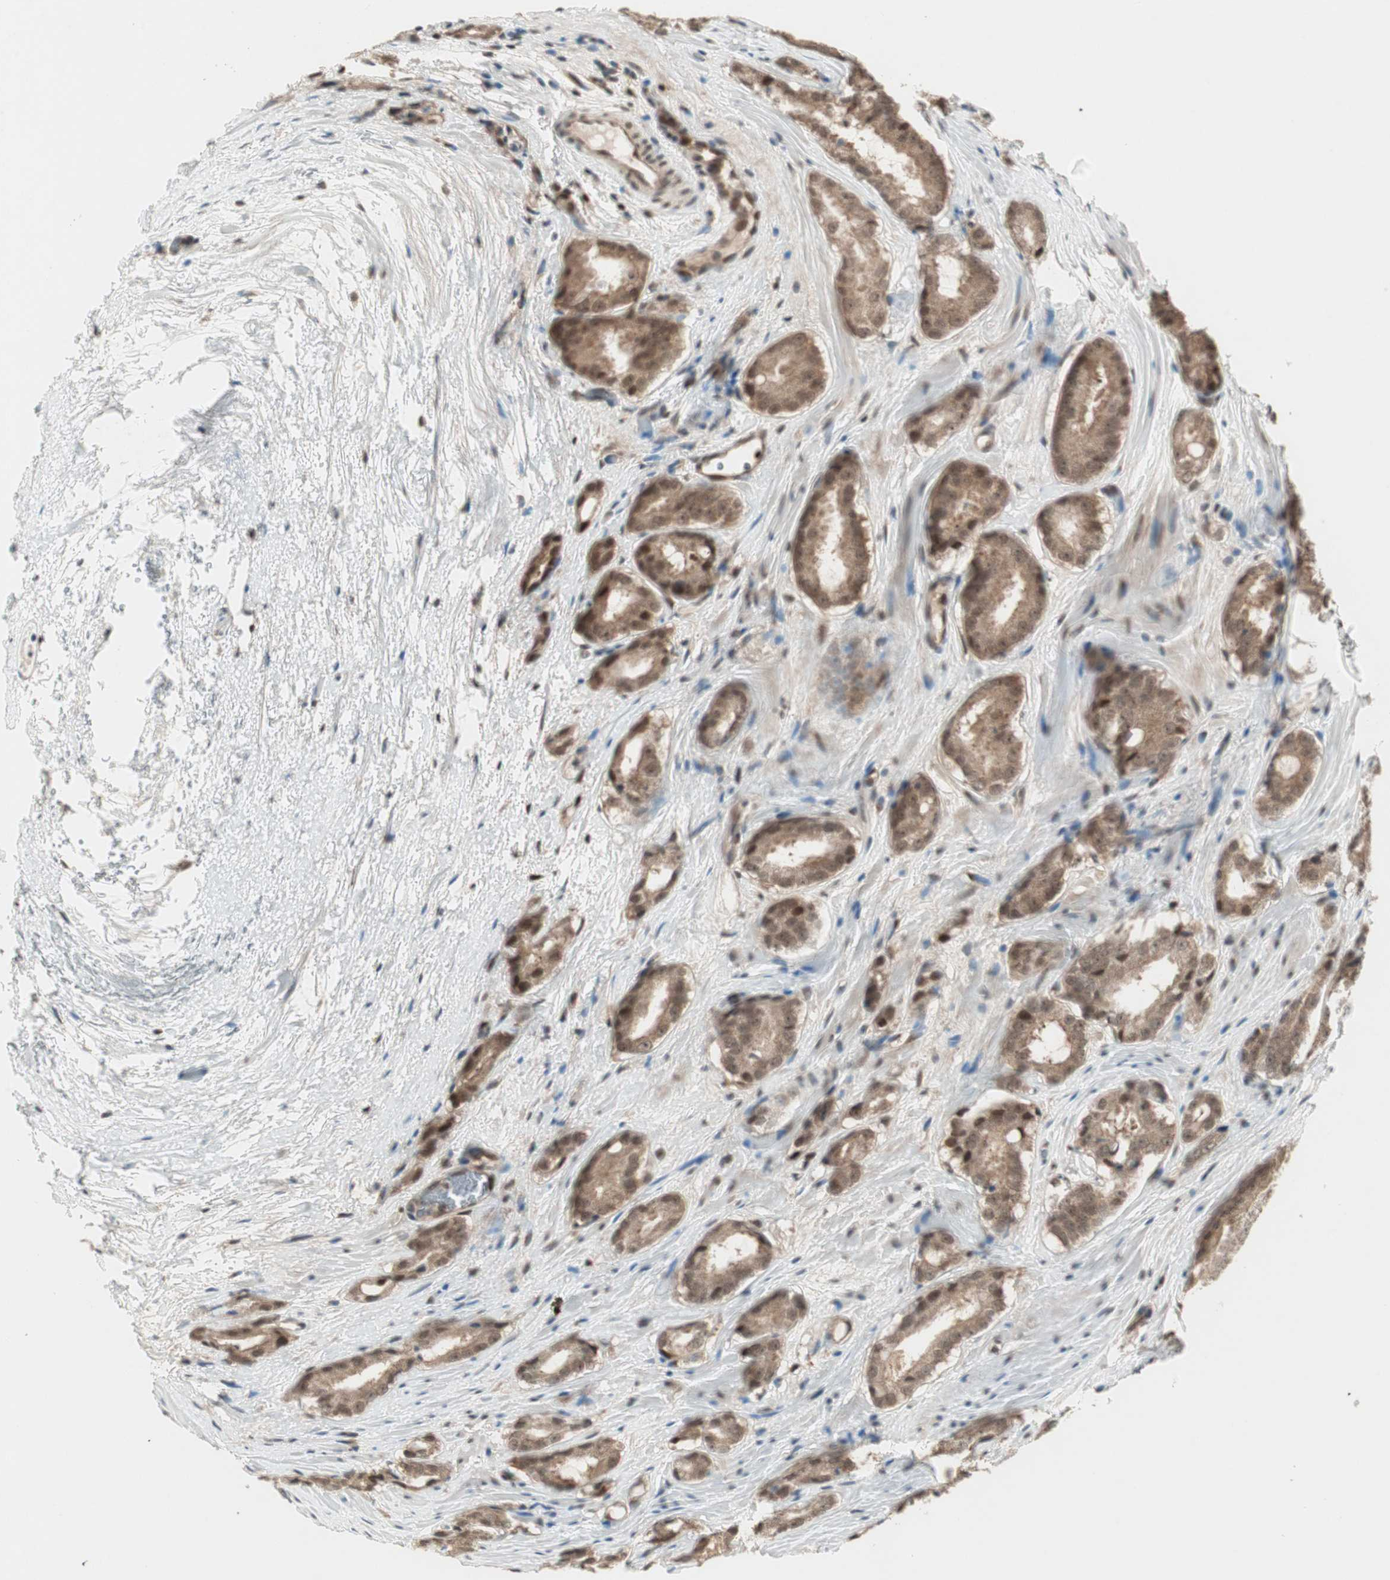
{"staining": {"intensity": "moderate", "quantity": ">75%", "location": "cytoplasmic/membranous,nuclear"}, "tissue": "prostate cancer", "cell_type": "Tumor cells", "image_type": "cancer", "snomed": [{"axis": "morphology", "description": "Adenocarcinoma, High grade"}, {"axis": "topography", "description": "Prostate"}], "caption": "Immunohistochemistry (DAB) staining of prostate cancer (high-grade adenocarcinoma) reveals moderate cytoplasmic/membranous and nuclear protein staining in about >75% of tumor cells.", "gene": "ZNF701", "patient": {"sex": "male", "age": 64}}